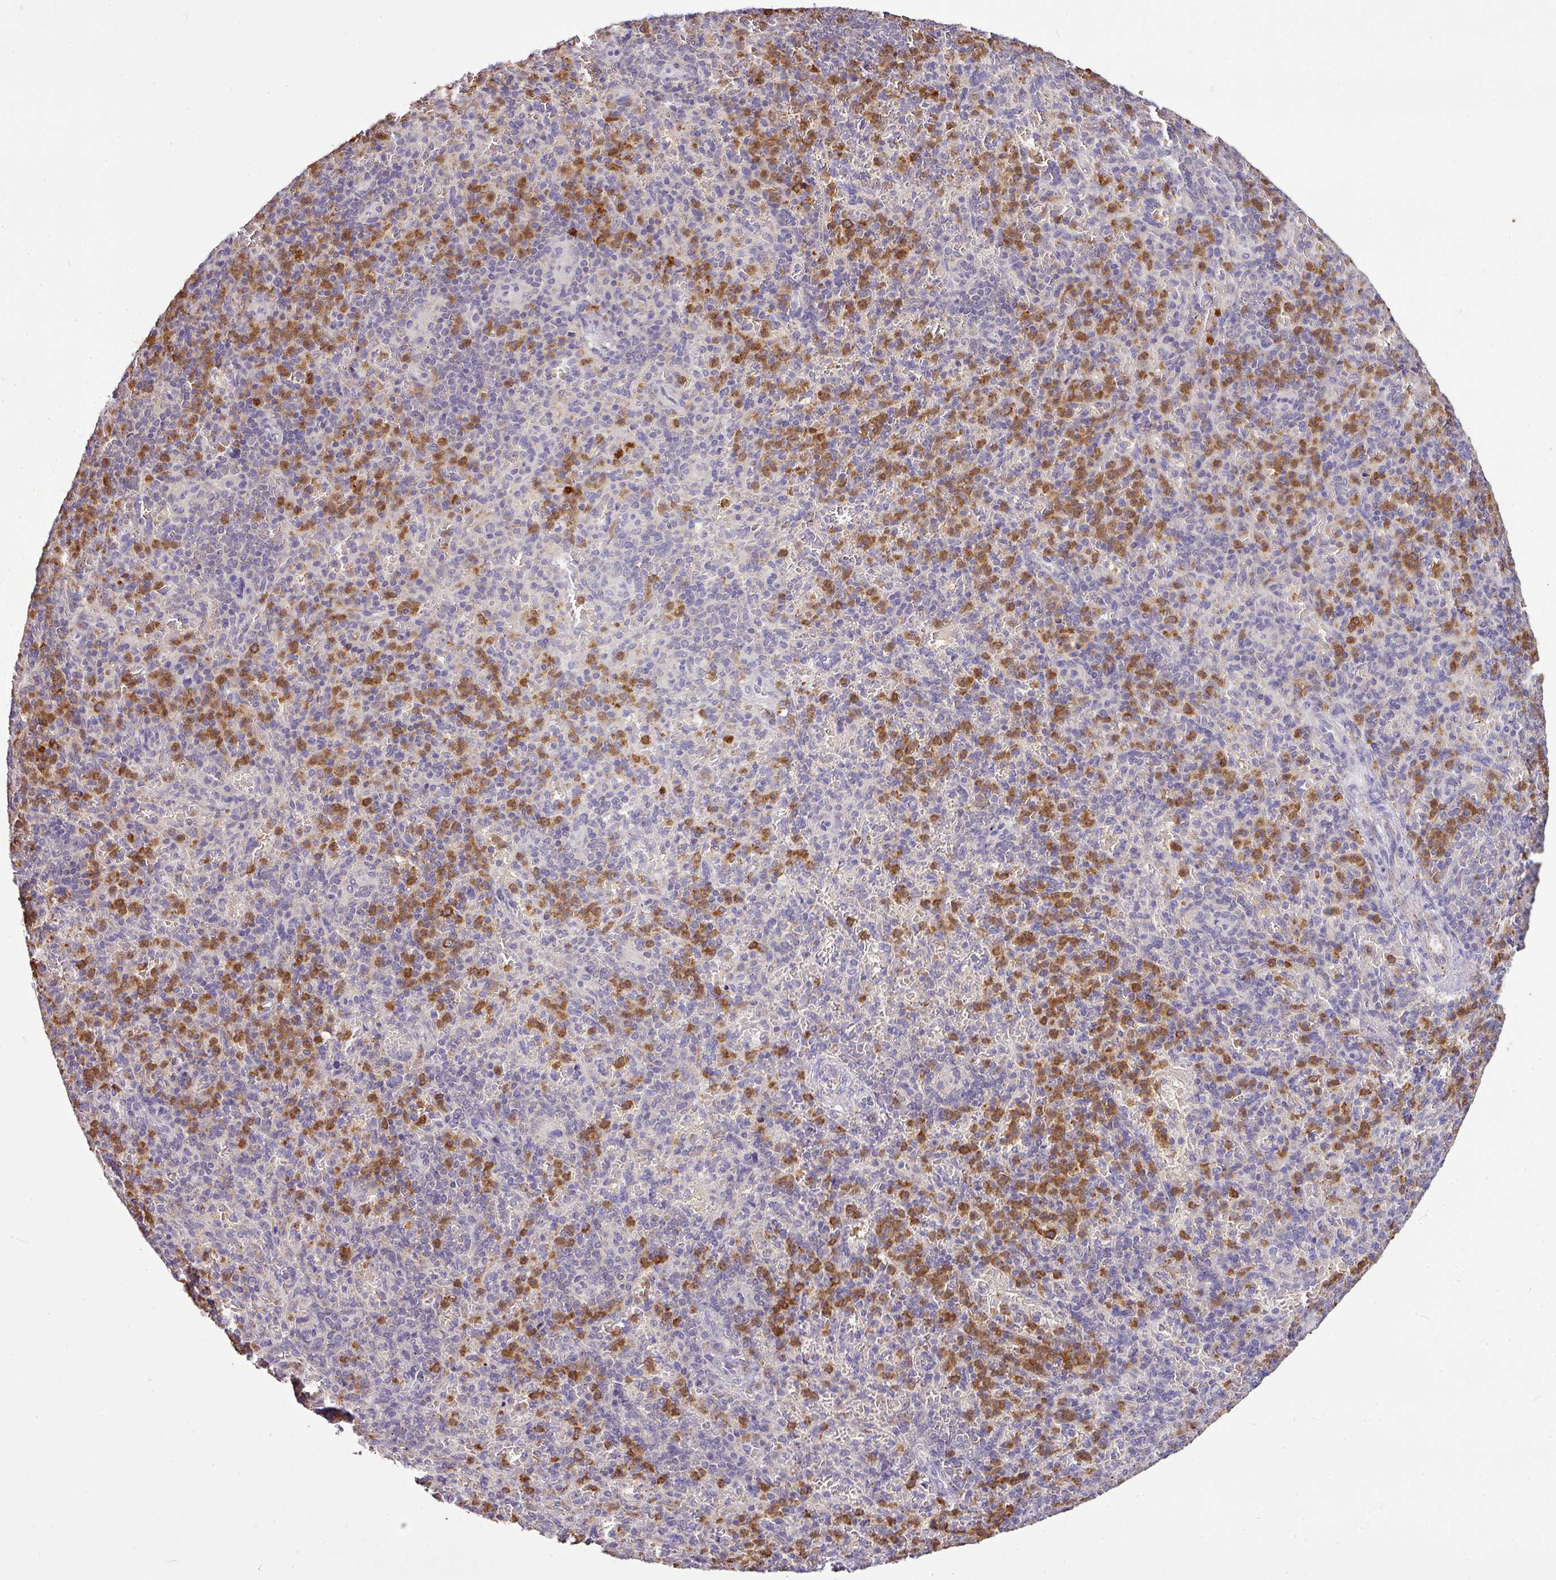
{"staining": {"intensity": "strong", "quantity": "<25%", "location": "cytoplasmic/membranous"}, "tissue": "spleen", "cell_type": "Cells in red pulp", "image_type": "normal", "snomed": [{"axis": "morphology", "description": "Normal tissue, NOS"}, {"axis": "topography", "description": "Spleen"}], "caption": "The image shows staining of benign spleen, revealing strong cytoplasmic/membranous protein expression (brown color) within cells in red pulp. The staining was performed using DAB to visualize the protein expression in brown, while the nuclei were stained in blue with hematoxylin (Magnification: 20x).", "gene": "CAB39L", "patient": {"sex": "female", "age": 74}}